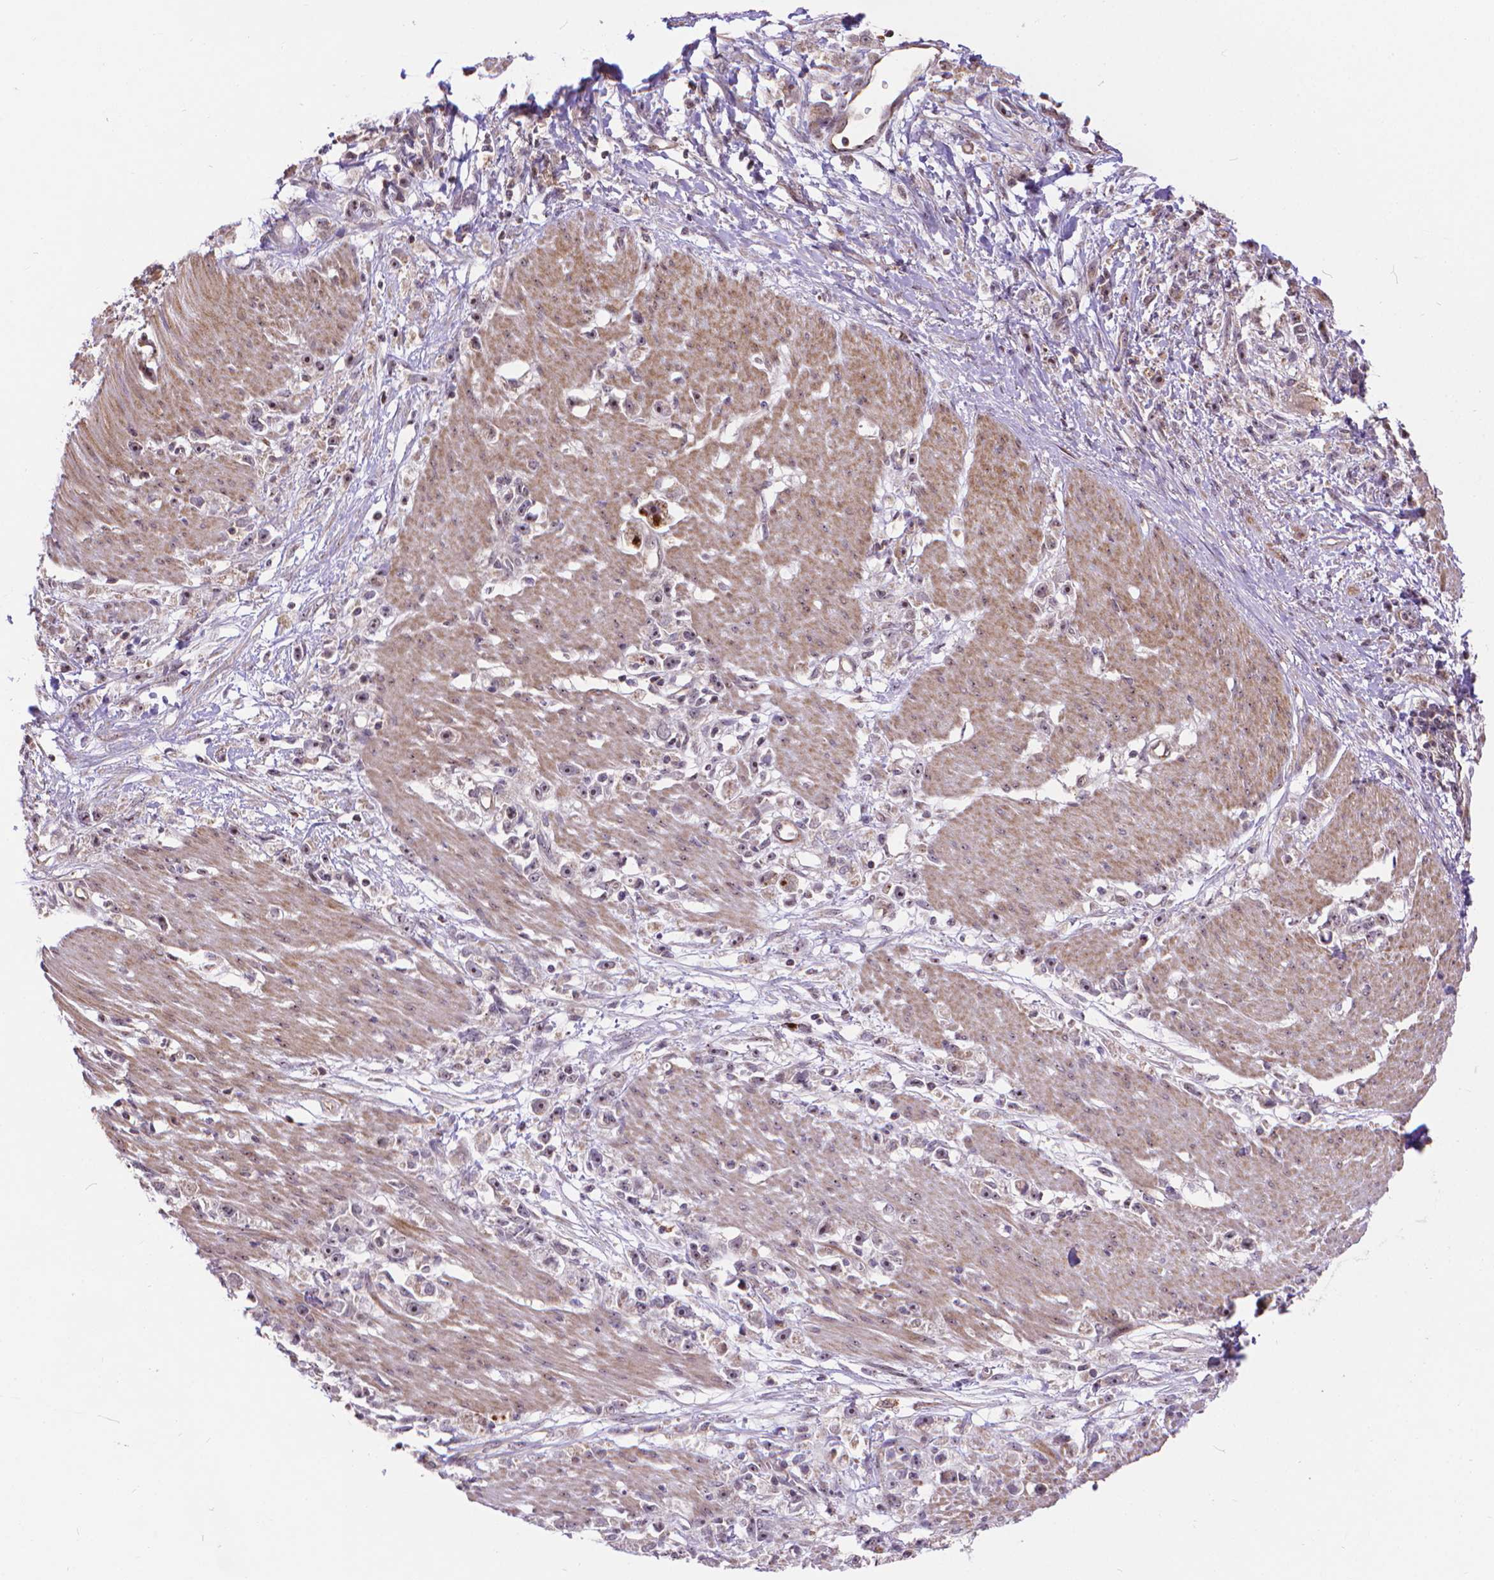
{"staining": {"intensity": "negative", "quantity": "none", "location": "none"}, "tissue": "stomach cancer", "cell_type": "Tumor cells", "image_type": "cancer", "snomed": [{"axis": "morphology", "description": "Adenocarcinoma, NOS"}, {"axis": "topography", "description": "Stomach"}], "caption": "Stomach cancer was stained to show a protein in brown. There is no significant positivity in tumor cells. (Brightfield microscopy of DAB (3,3'-diaminobenzidine) IHC at high magnification).", "gene": "TMEM135", "patient": {"sex": "female", "age": 59}}